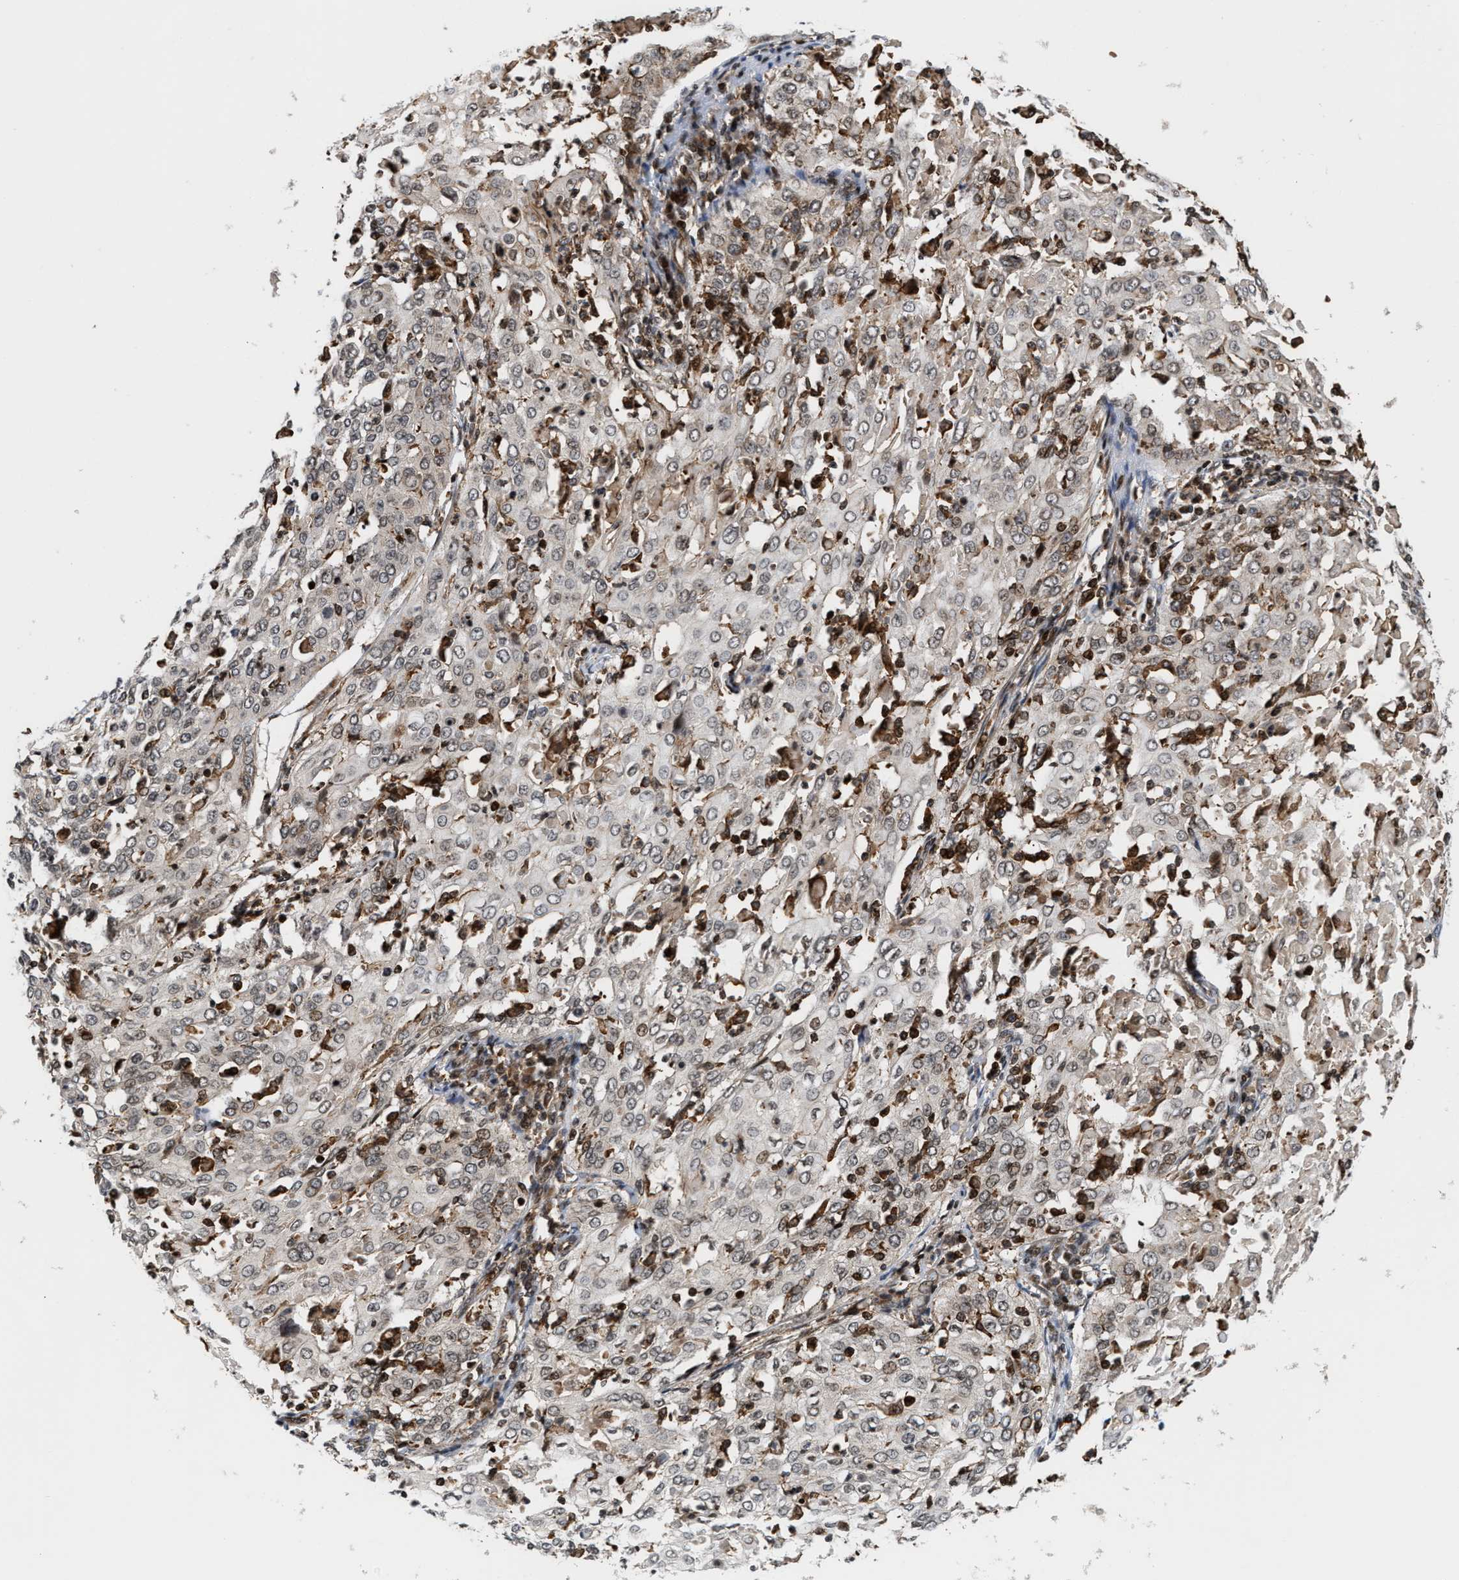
{"staining": {"intensity": "weak", "quantity": "<25%", "location": "nuclear"}, "tissue": "cervical cancer", "cell_type": "Tumor cells", "image_type": "cancer", "snomed": [{"axis": "morphology", "description": "Squamous cell carcinoma, NOS"}, {"axis": "topography", "description": "Cervix"}], "caption": "High power microscopy micrograph of an immunohistochemistry image of cervical cancer (squamous cell carcinoma), revealing no significant expression in tumor cells.", "gene": "STAU2", "patient": {"sex": "female", "age": 39}}